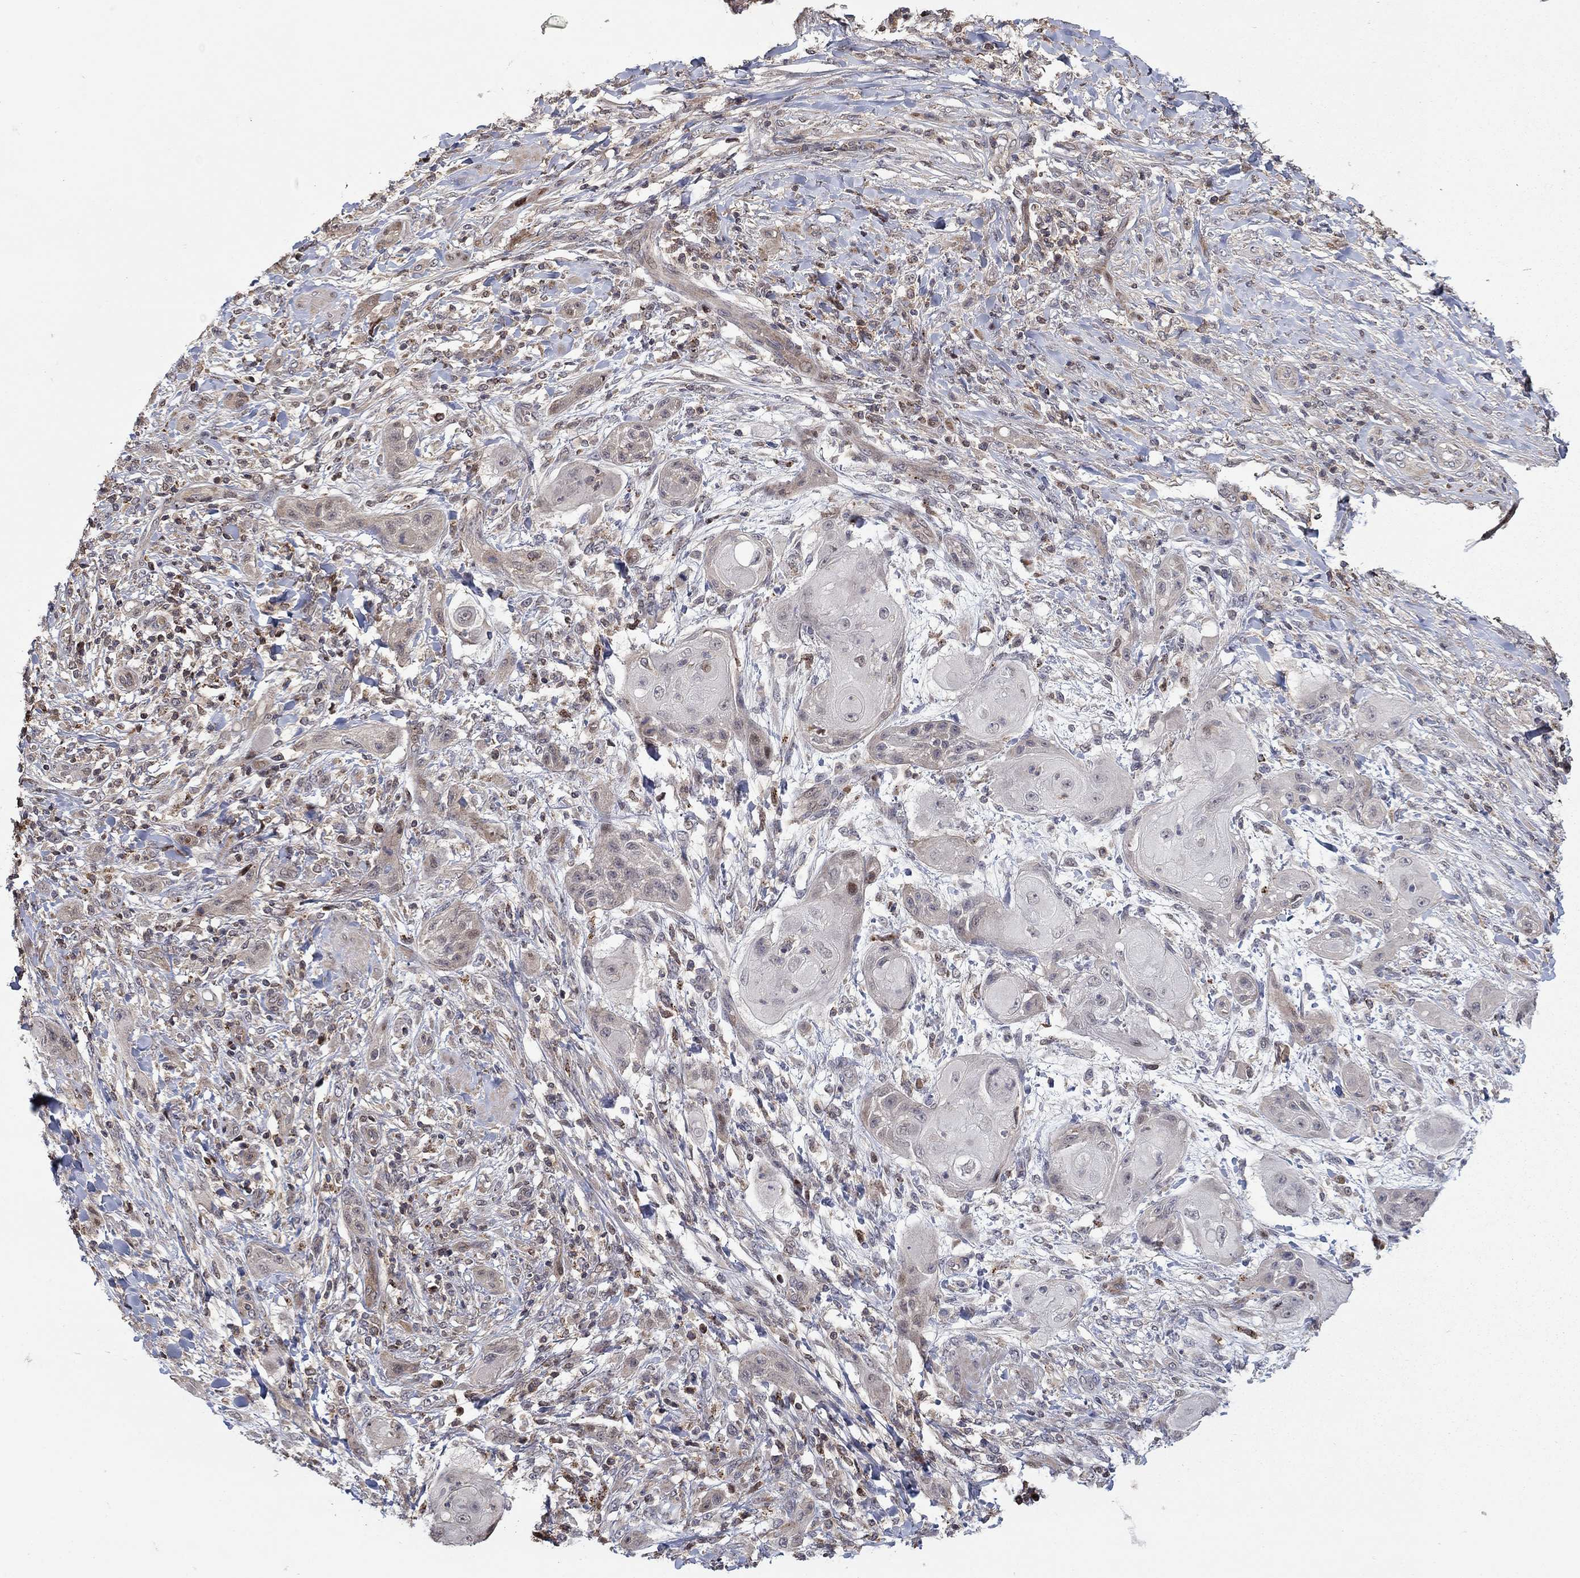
{"staining": {"intensity": "weak", "quantity": "<25%", "location": "cytoplasmic/membranous"}, "tissue": "skin cancer", "cell_type": "Tumor cells", "image_type": "cancer", "snomed": [{"axis": "morphology", "description": "Squamous cell carcinoma, NOS"}, {"axis": "topography", "description": "Skin"}], "caption": "IHC of human skin cancer (squamous cell carcinoma) exhibits no staining in tumor cells. (DAB (3,3'-diaminobenzidine) immunohistochemistry with hematoxylin counter stain).", "gene": "LPCAT4", "patient": {"sex": "male", "age": 62}}